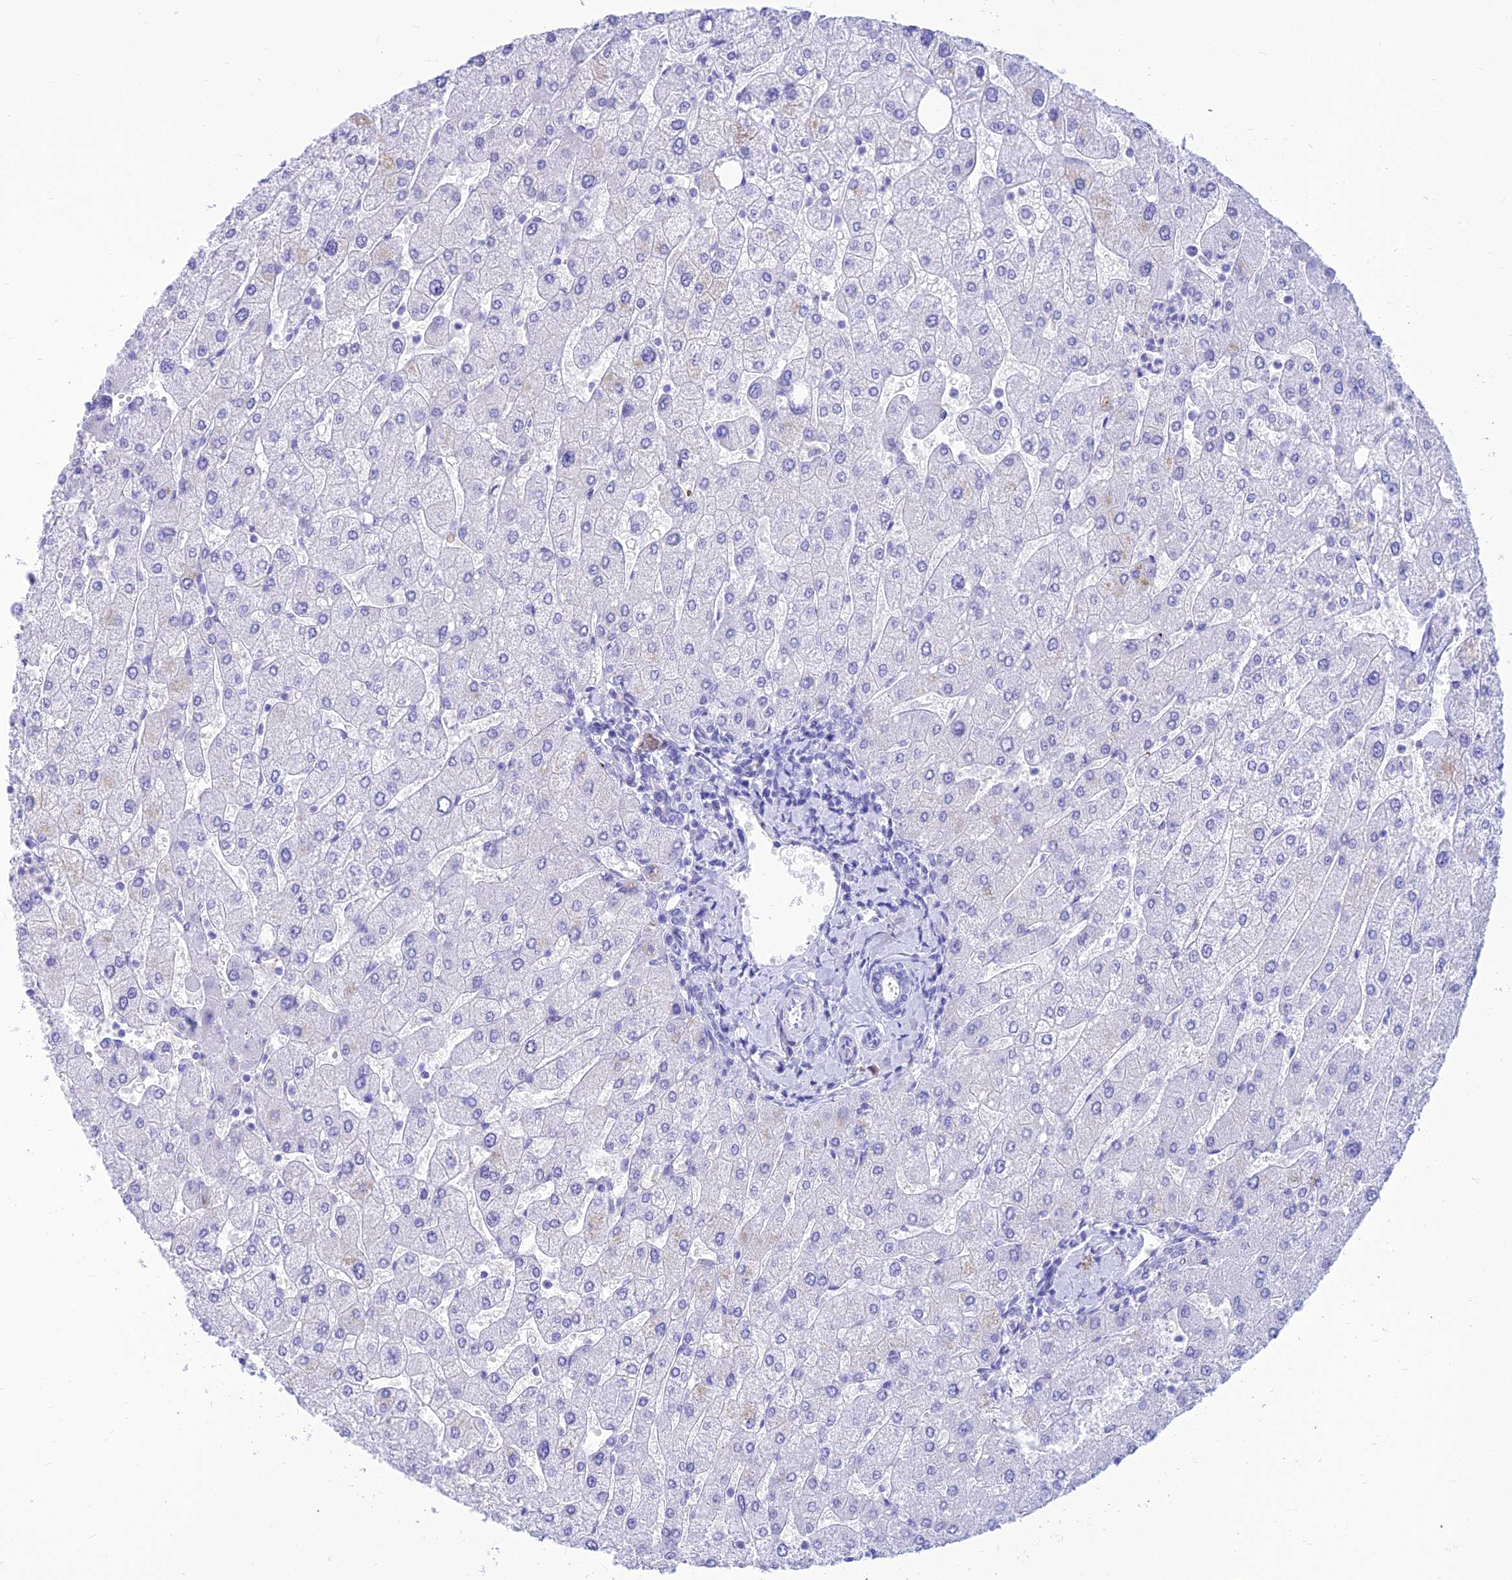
{"staining": {"intensity": "negative", "quantity": "none", "location": "none"}, "tissue": "liver", "cell_type": "Cholangiocytes", "image_type": "normal", "snomed": [{"axis": "morphology", "description": "Normal tissue, NOS"}, {"axis": "topography", "description": "Liver"}], "caption": "A histopathology image of liver stained for a protein exhibits no brown staining in cholangiocytes. The staining was performed using DAB to visualize the protein expression in brown, while the nuclei were stained in blue with hematoxylin (Magnification: 20x).", "gene": "PRNP", "patient": {"sex": "male", "age": 55}}